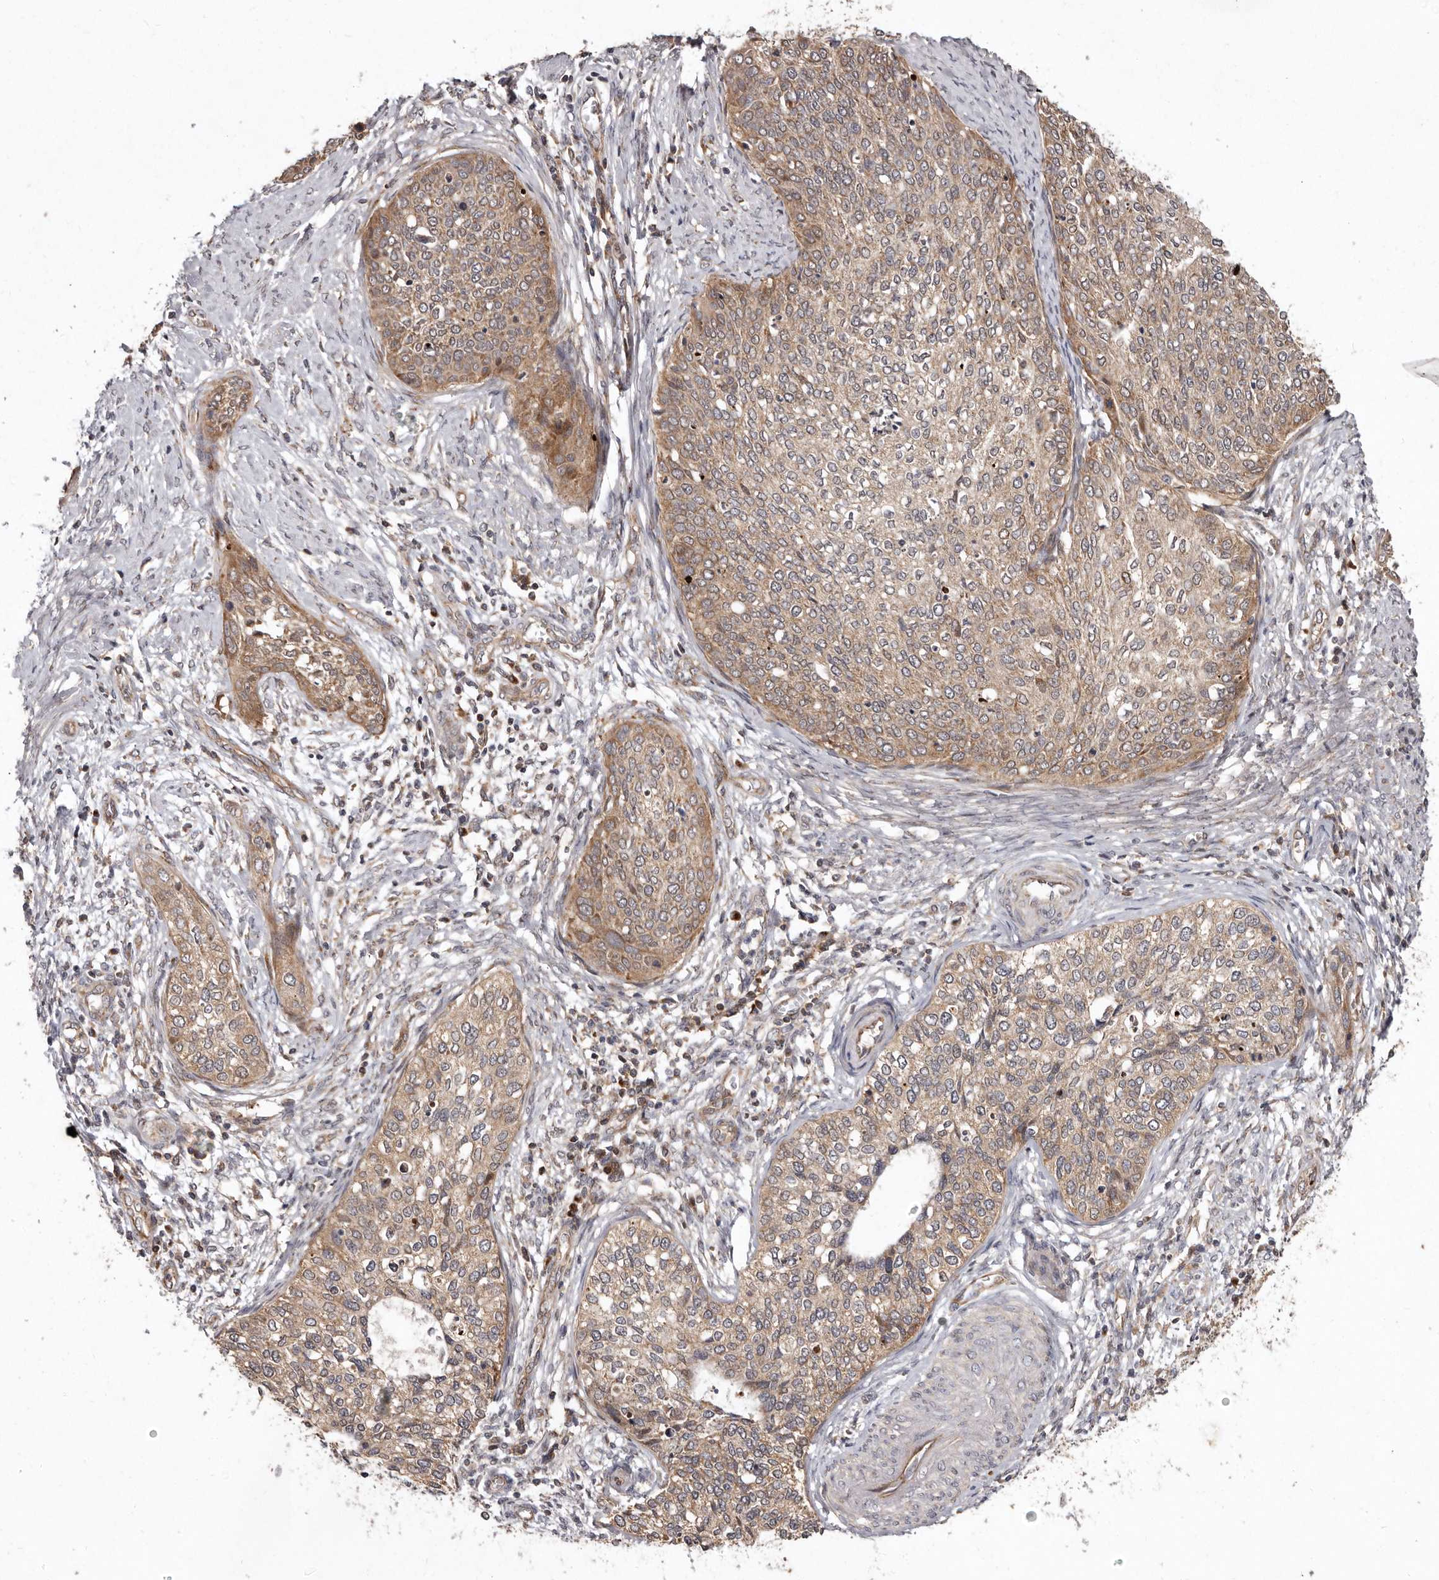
{"staining": {"intensity": "weak", "quantity": ">75%", "location": "cytoplasmic/membranous,nuclear"}, "tissue": "cervical cancer", "cell_type": "Tumor cells", "image_type": "cancer", "snomed": [{"axis": "morphology", "description": "Squamous cell carcinoma, NOS"}, {"axis": "topography", "description": "Cervix"}], "caption": "Cervical squamous cell carcinoma stained with immunohistochemistry shows weak cytoplasmic/membranous and nuclear positivity in about >75% of tumor cells.", "gene": "FLAD1", "patient": {"sex": "female", "age": 37}}